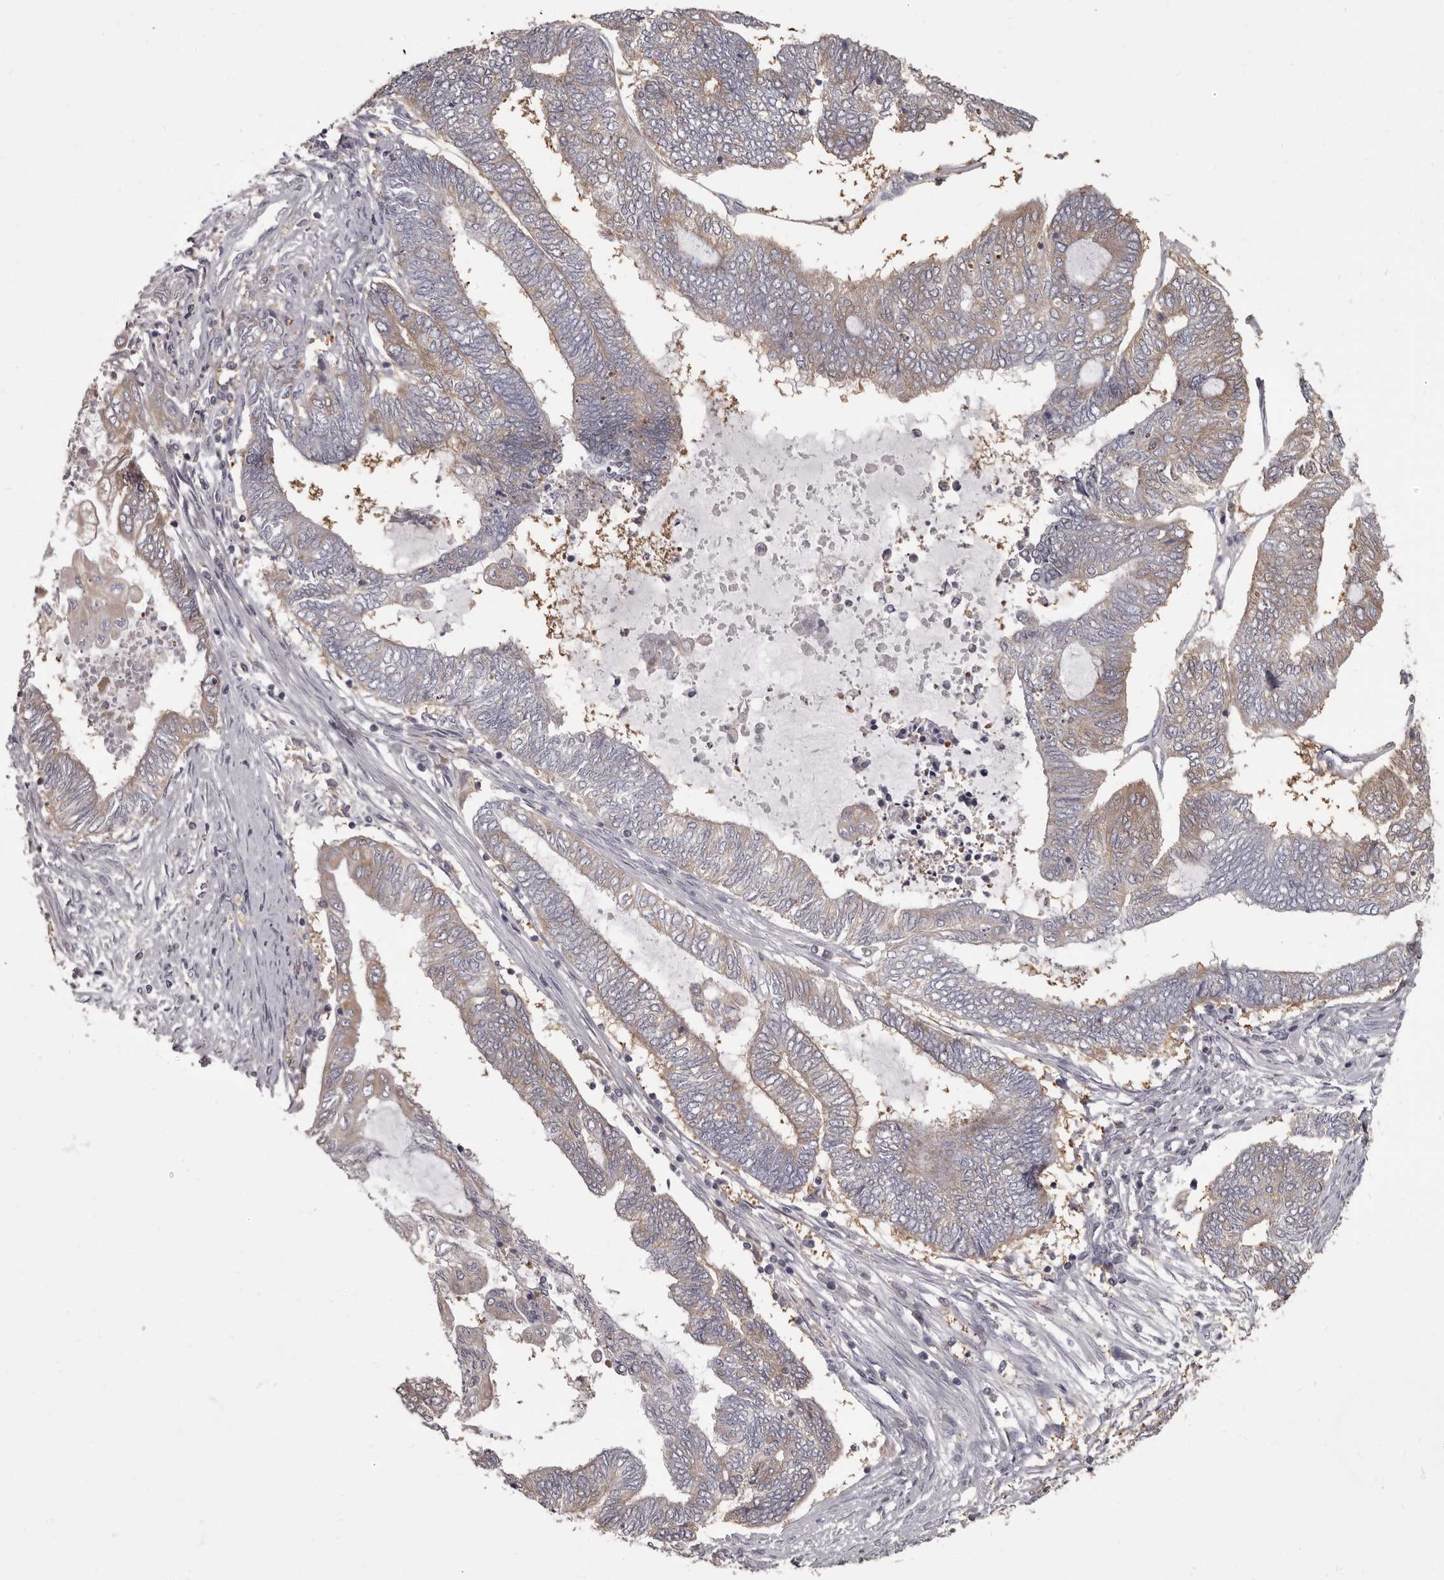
{"staining": {"intensity": "weak", "quantity": "25%-75%", "location": "cytoplasmic/membranous"}, "tissue": "endometrial cancer", "cell_type": "Tumor cells", "image_type": "cancer", "snomed": [{"axis": "morphology", "description": "Adenocarcinoma, NOS"}, {"axis": "topography", "description": "Uterus"}, {"axis": "topography", "description": "Endometrium"}], "caption": "This histopathology image shows immunohistochemistry staining of human adenocarcinoma (endometrial), with low weak cytoplasmic/membranous expression in approximately 25%-75% of tumor cells.", "gene": "APEH", "patient": {"sex": "female", "age": 70}}